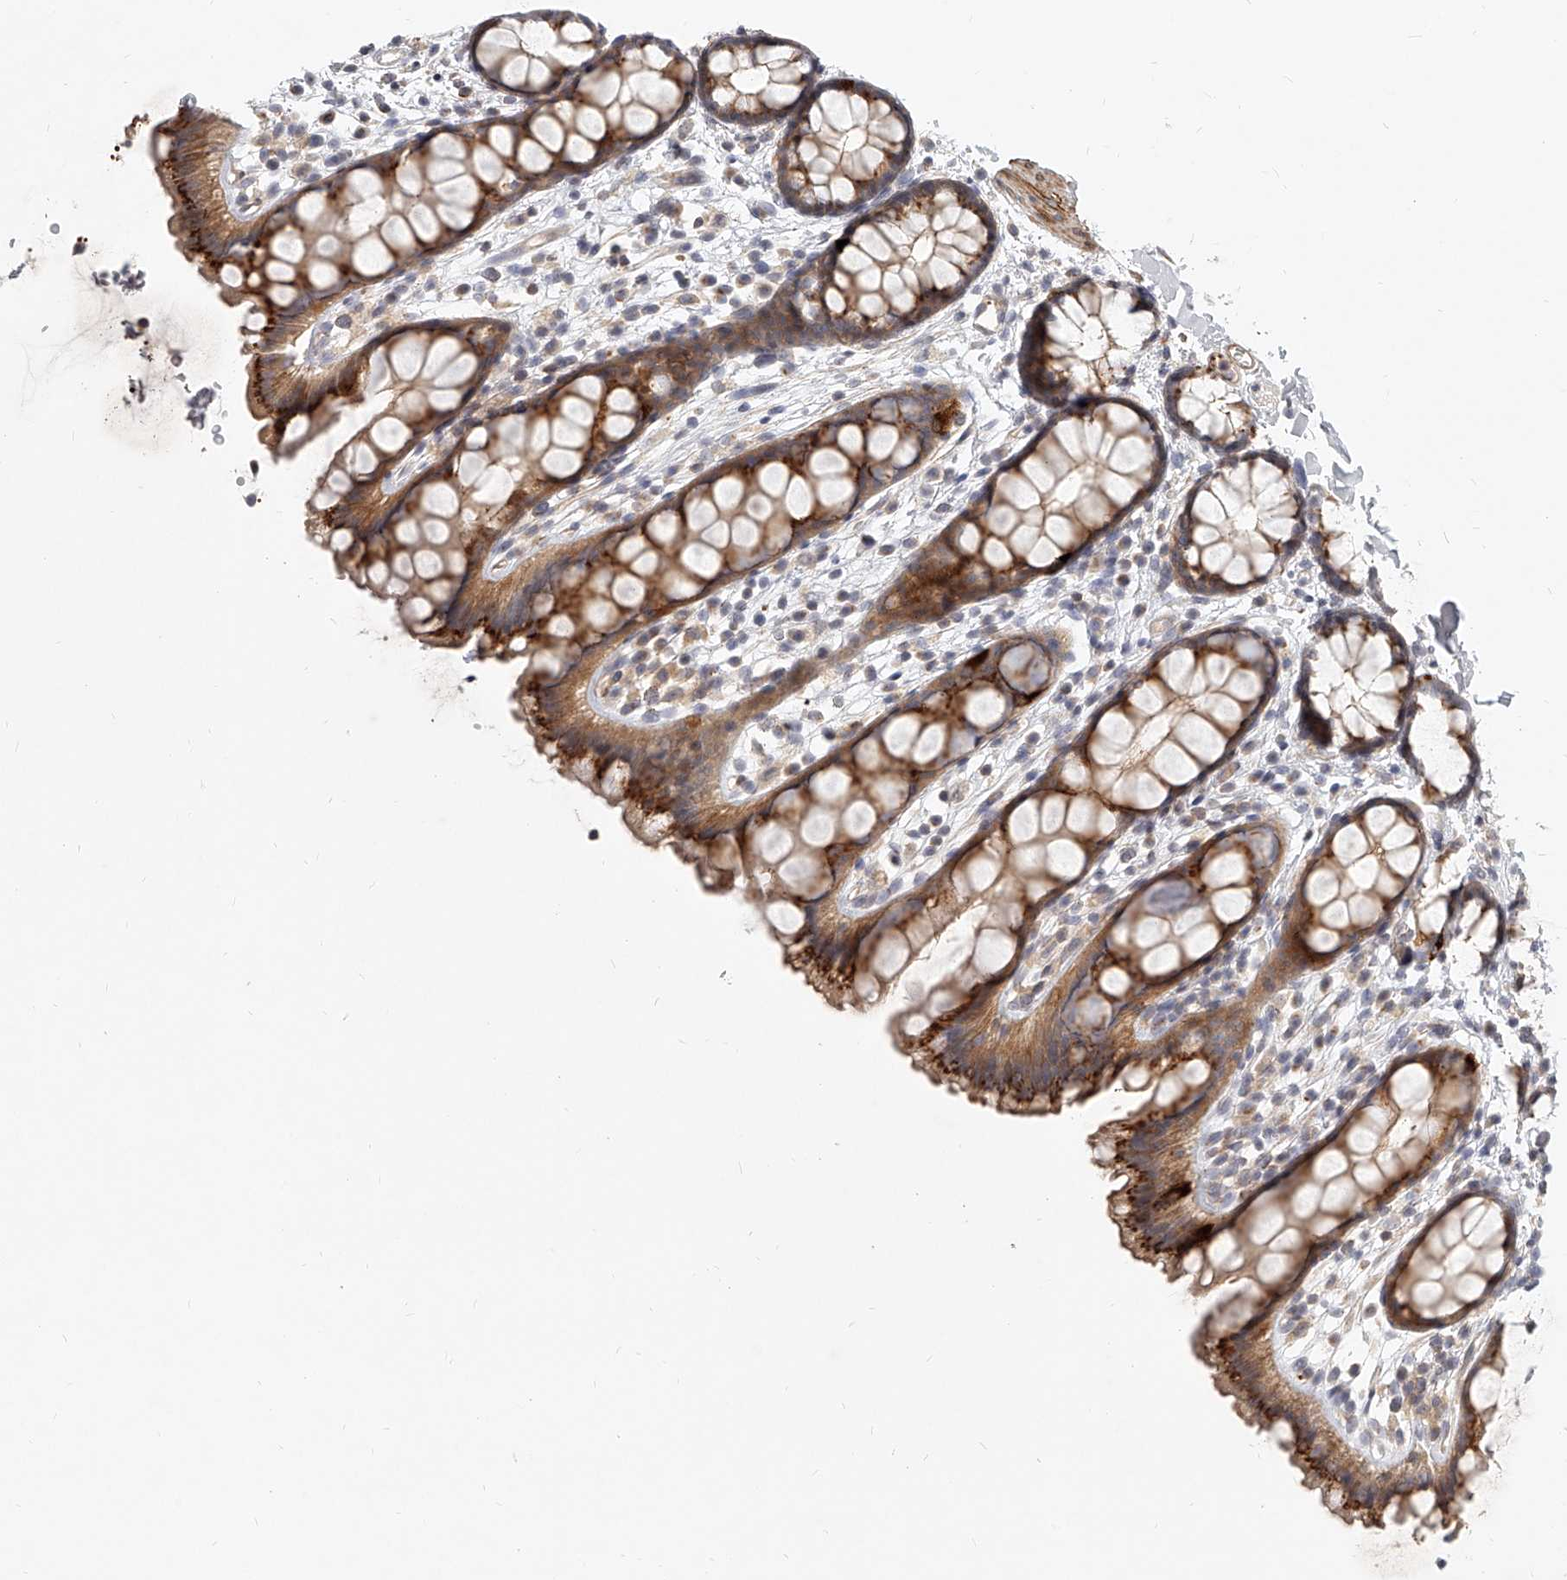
{"staining": {"intensity": "strong", "quantity": ">75%", "location": "cytoplasmic/membranous"}, "tissue": "rectum", "cell_type": "Glandular cells", "image_type": "normal", "snomed": [{"axis": "morphology", "description": "Normal tissue, NOS"}, {"axis": "topography", "description": "Rectum"}], "caption": "Protein staining of benign rectum exhibits strong cytoplasmic/membranous positivity in approximately >75% of glandular cells.", "gene": "SLC37A1", "patient": {"sex": "female", "age": 65}}